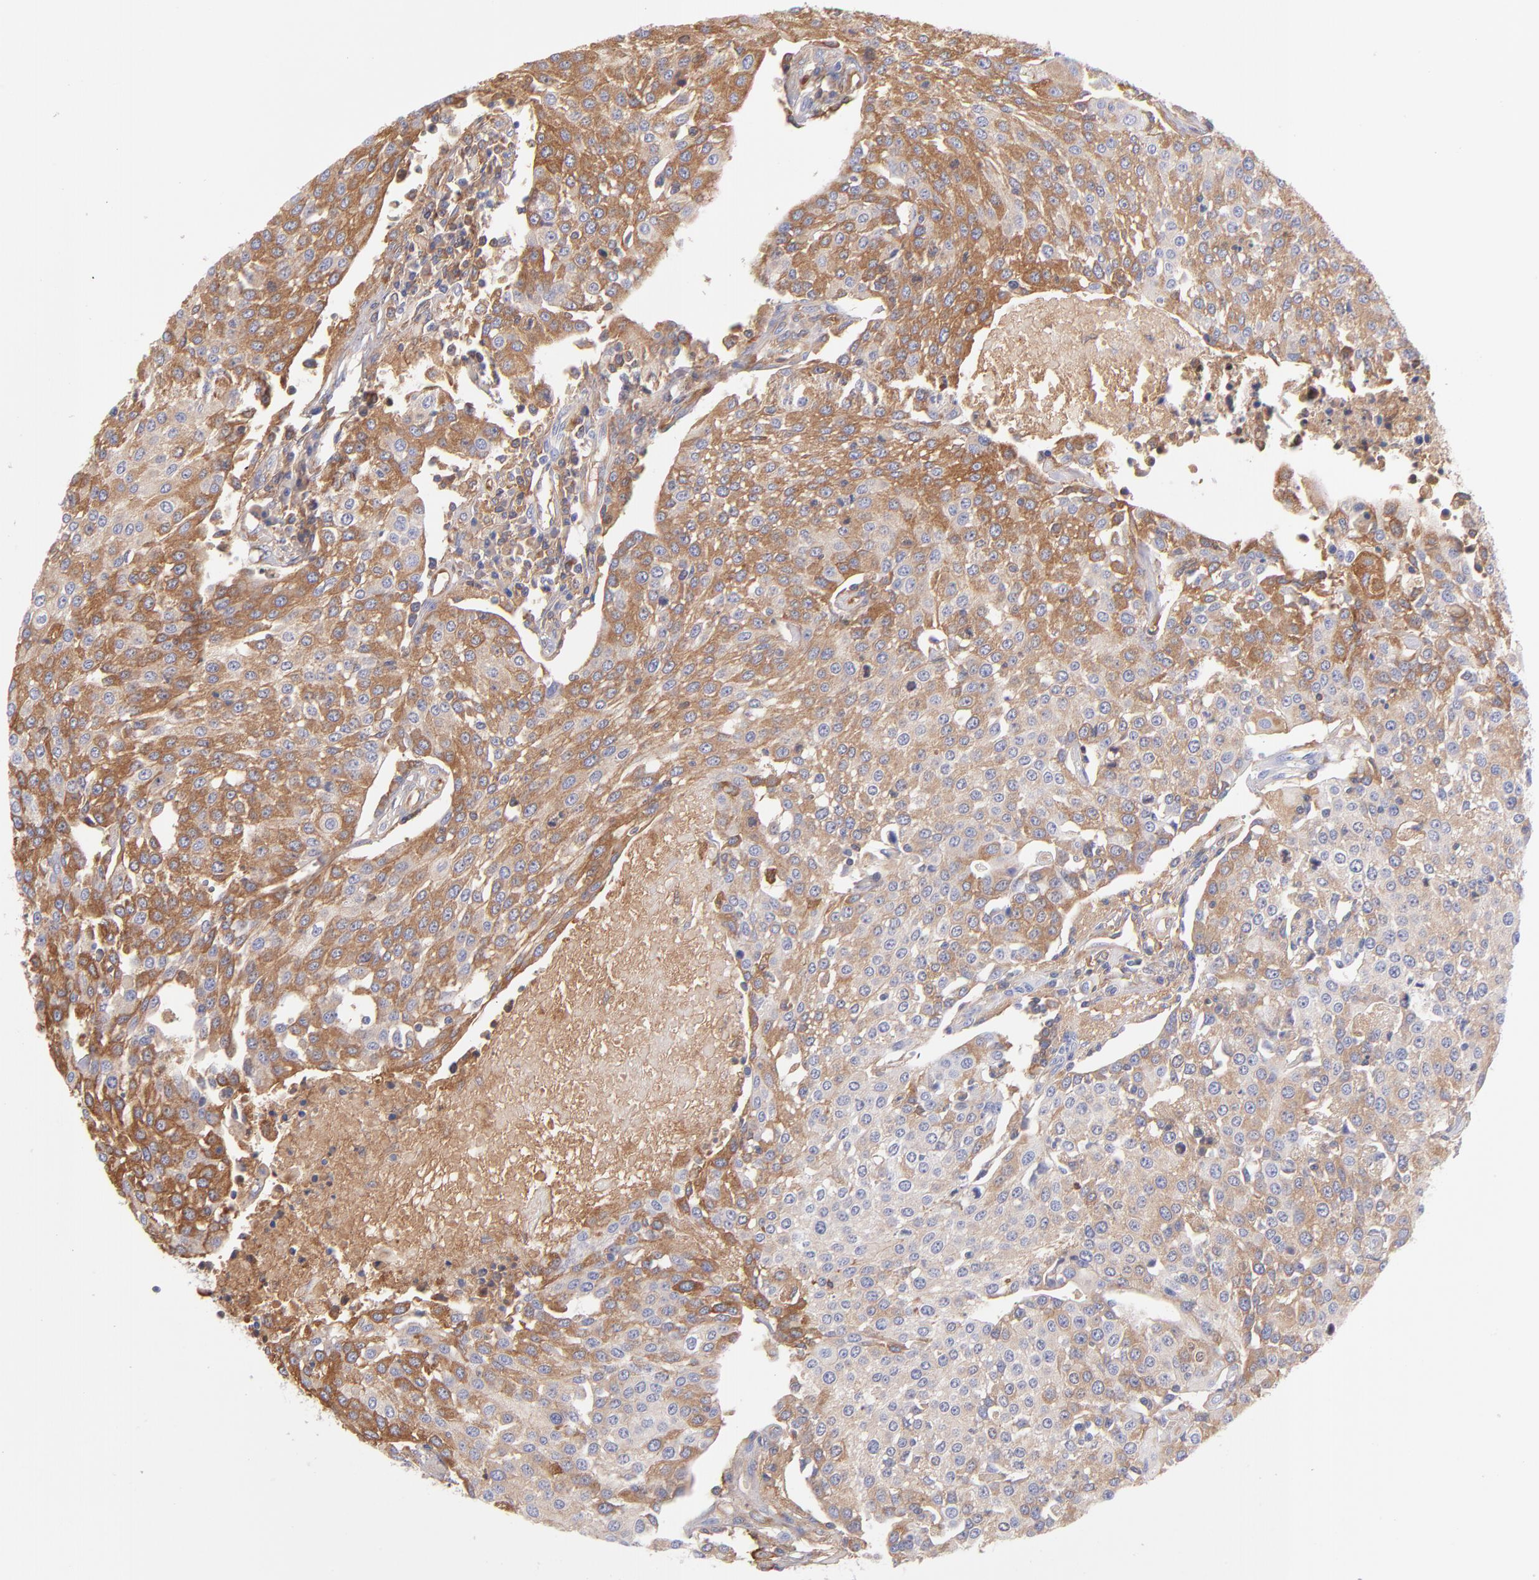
{"staining": {"intensity": "moderate", "quantity": "25%-75%", "location": "cytoplasmic/membranous"}, "tissue": "urothelial cancer", "cell_type": "Tumor cells", "image_type": "cancer", "snomed": [{"axis": "morphology", "description": "Urothelial carcinoma, High grade"}, {"axis": "topography", "description": "Urinary bladder"}], "caption": "Human urothelial carcinoma (high-grade) stained with a brown dye shows moderate cytoplasmic/membranous positive staining in about 25%-75% of tumor cells.", "gene": "HP", "patient": {"sex": "female", "age": 85}}